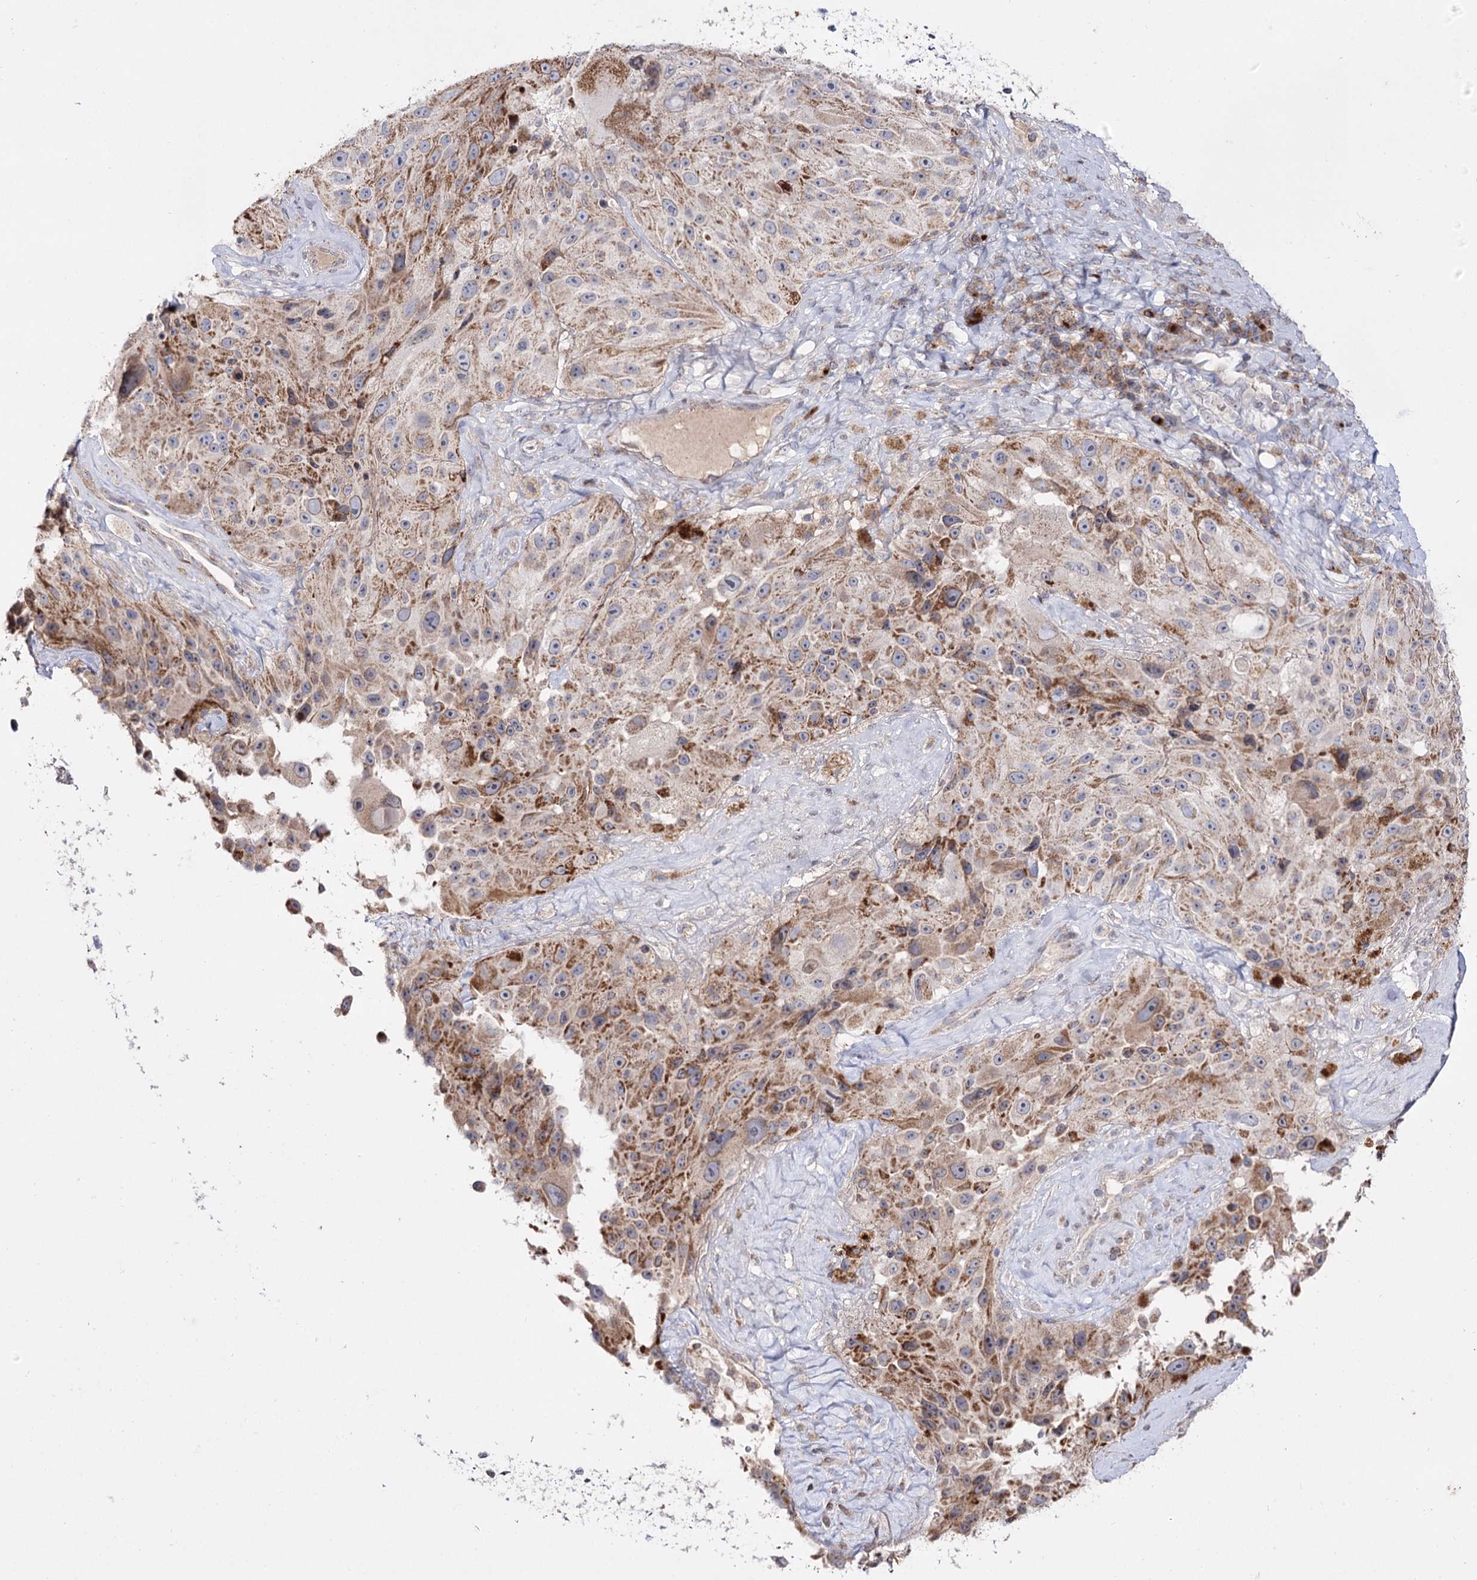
{"staining": {"intensity": "moderate", "quantity": ">75%", "location": "cytoplasmic/membranous"}, "tissue": "melanoma", "cell_type": "Tumor cells", "image_type": "cancer", "snomed": [{"axis": "morphology", "description": "Malignant melanoma, Metastatic site"}, {"axis": "topography", "description": "Lymph node"}], "caption": "Immunohistochemical staining of human melanoma exhibits medium levels of moderate cytoplasmic/membranous positivity in approximately >75% of tumor cells. Using DAB (3,3'-diaminobenzidine) (brown) and hematoxylin (blue) stains, captured at high magnification using brightfield microscopy.", "gene": "C11orf80", "patient": {"sex": "male", "age": 62}}